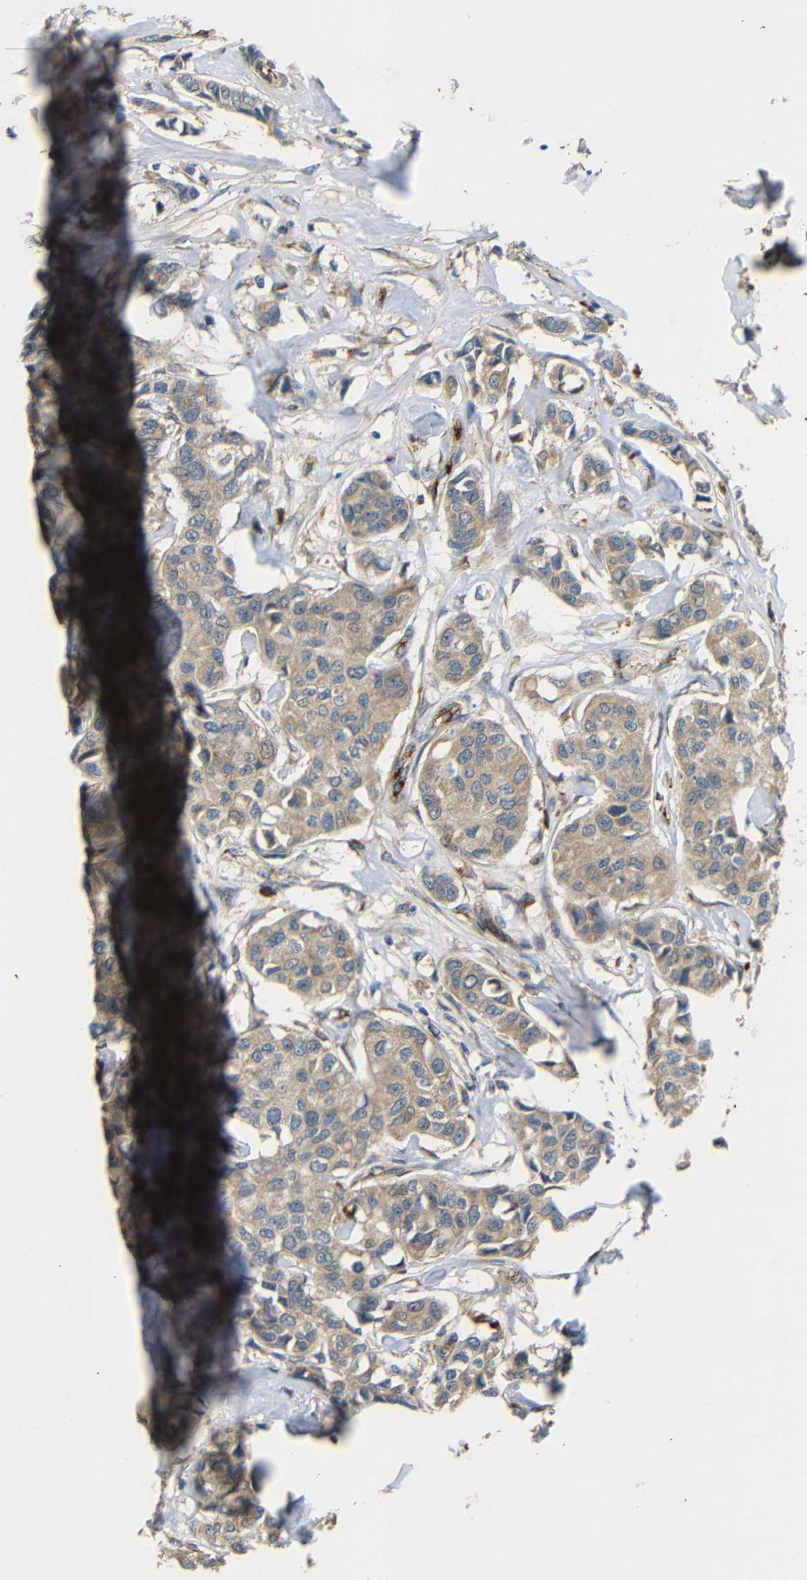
{"staining": {"intensity": "weak", "quantity": ">75%", "location": "cytoplasmic/membranous"}, "tissue": "breast cancer", "cell_type": "Tumor cells", "image_type": "cancer", "snomed": [{"axis": "morphology", "description": "Duct carcinoma"}, {"axis": "topography", "description": "Breast"}], "caption": "Brown immunohistochemical staining in human invasive ductal carcinoma (breast) demonstrates weak cytoplasmic/membranous expression in about >75% of tumor cells.", "gene": "ATP7A", "patient": {"sex": "female", "age": 80}}